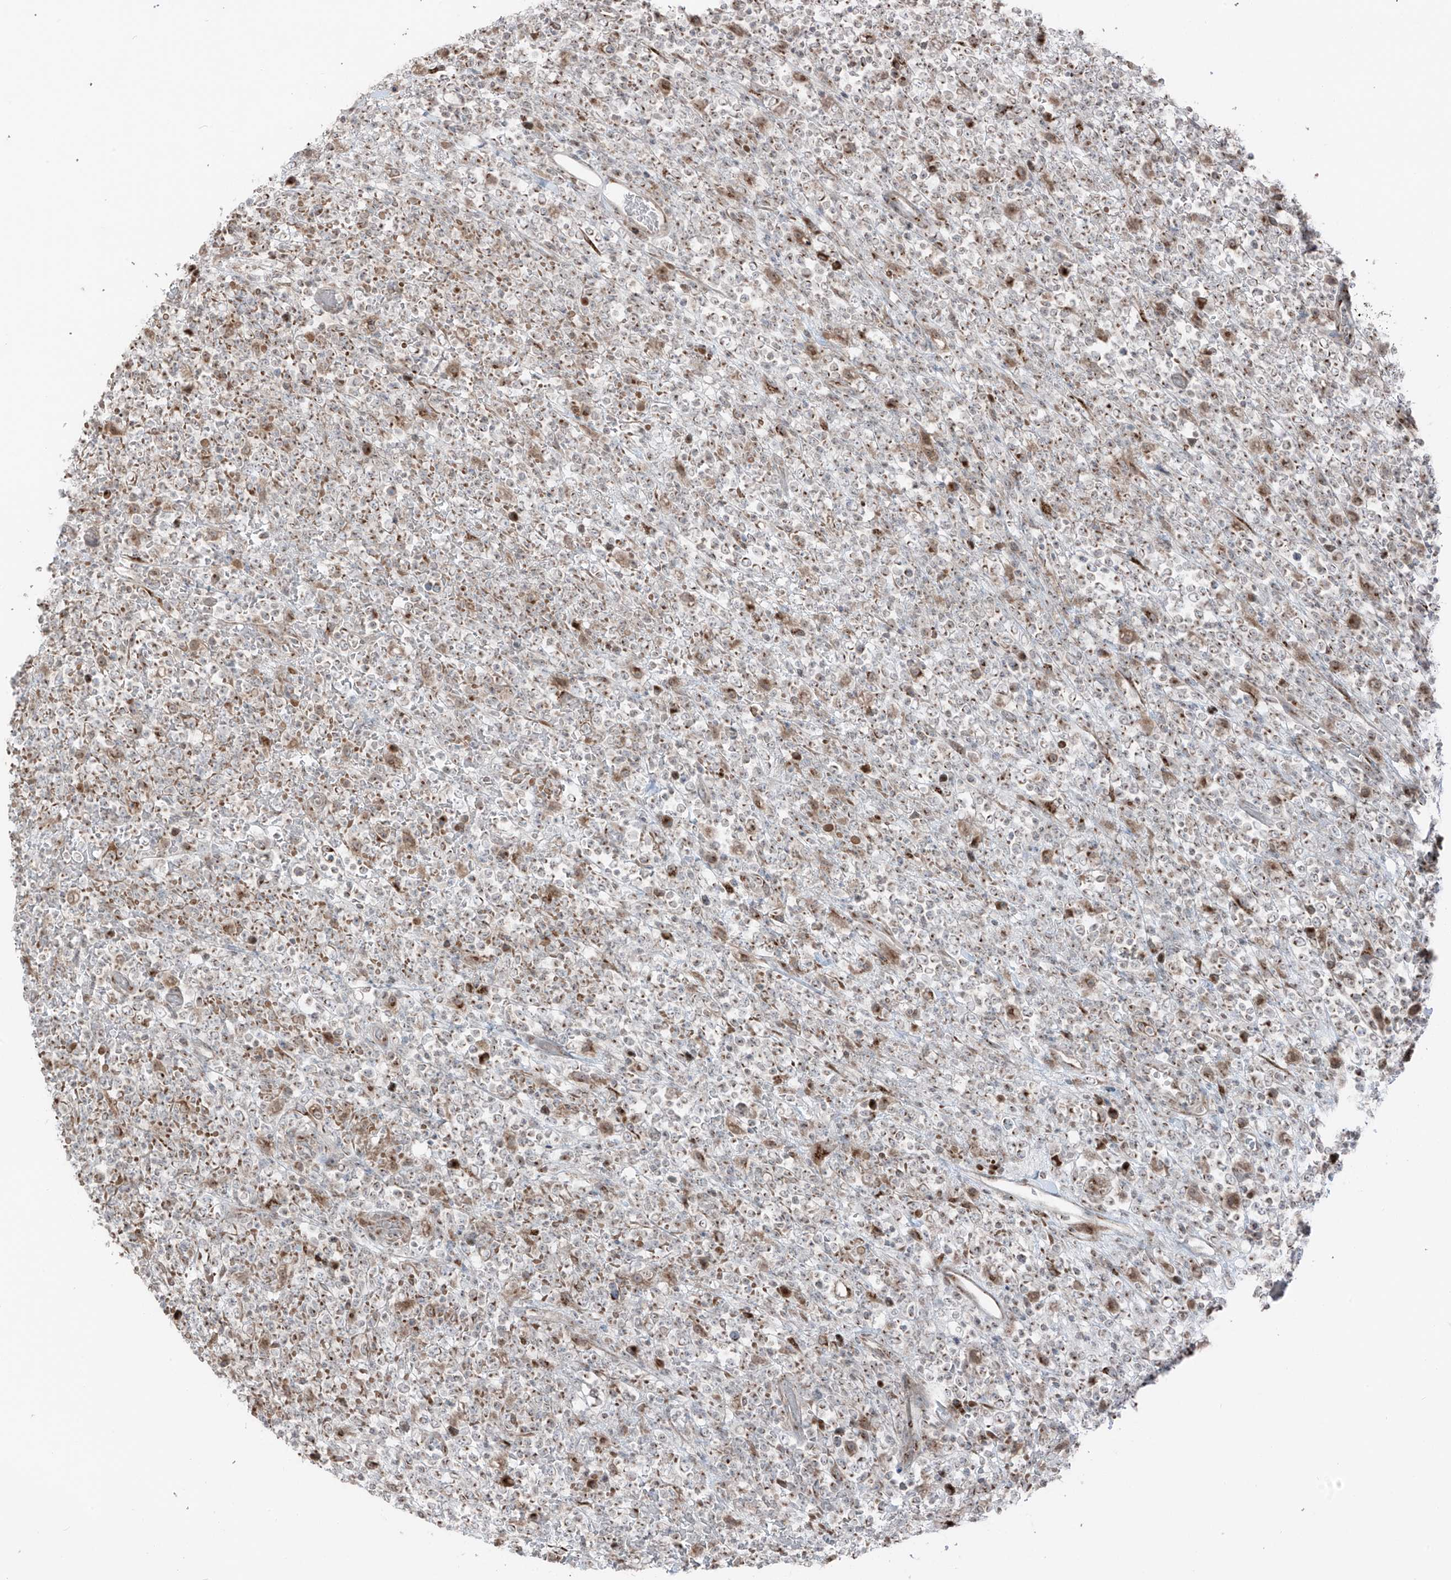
{"staining": {"intensity": "negative", "quantity": "none", "location": "none"}, "tissue": "lymphoma", "cell_type": "Tumor cells", "image_type": "cancer", "snomed": [{"axis": "morphology", "description": "Malignant lymphoma, non-Hodgkin's type, High grade"}, {"axis": "topography", "description": "Colon"}], "caption": "Tumor cells are negative for brown protein staining in lymphoma.", "gene": "ERLEC1", "patient": {"sex": "female", "age": 53}}